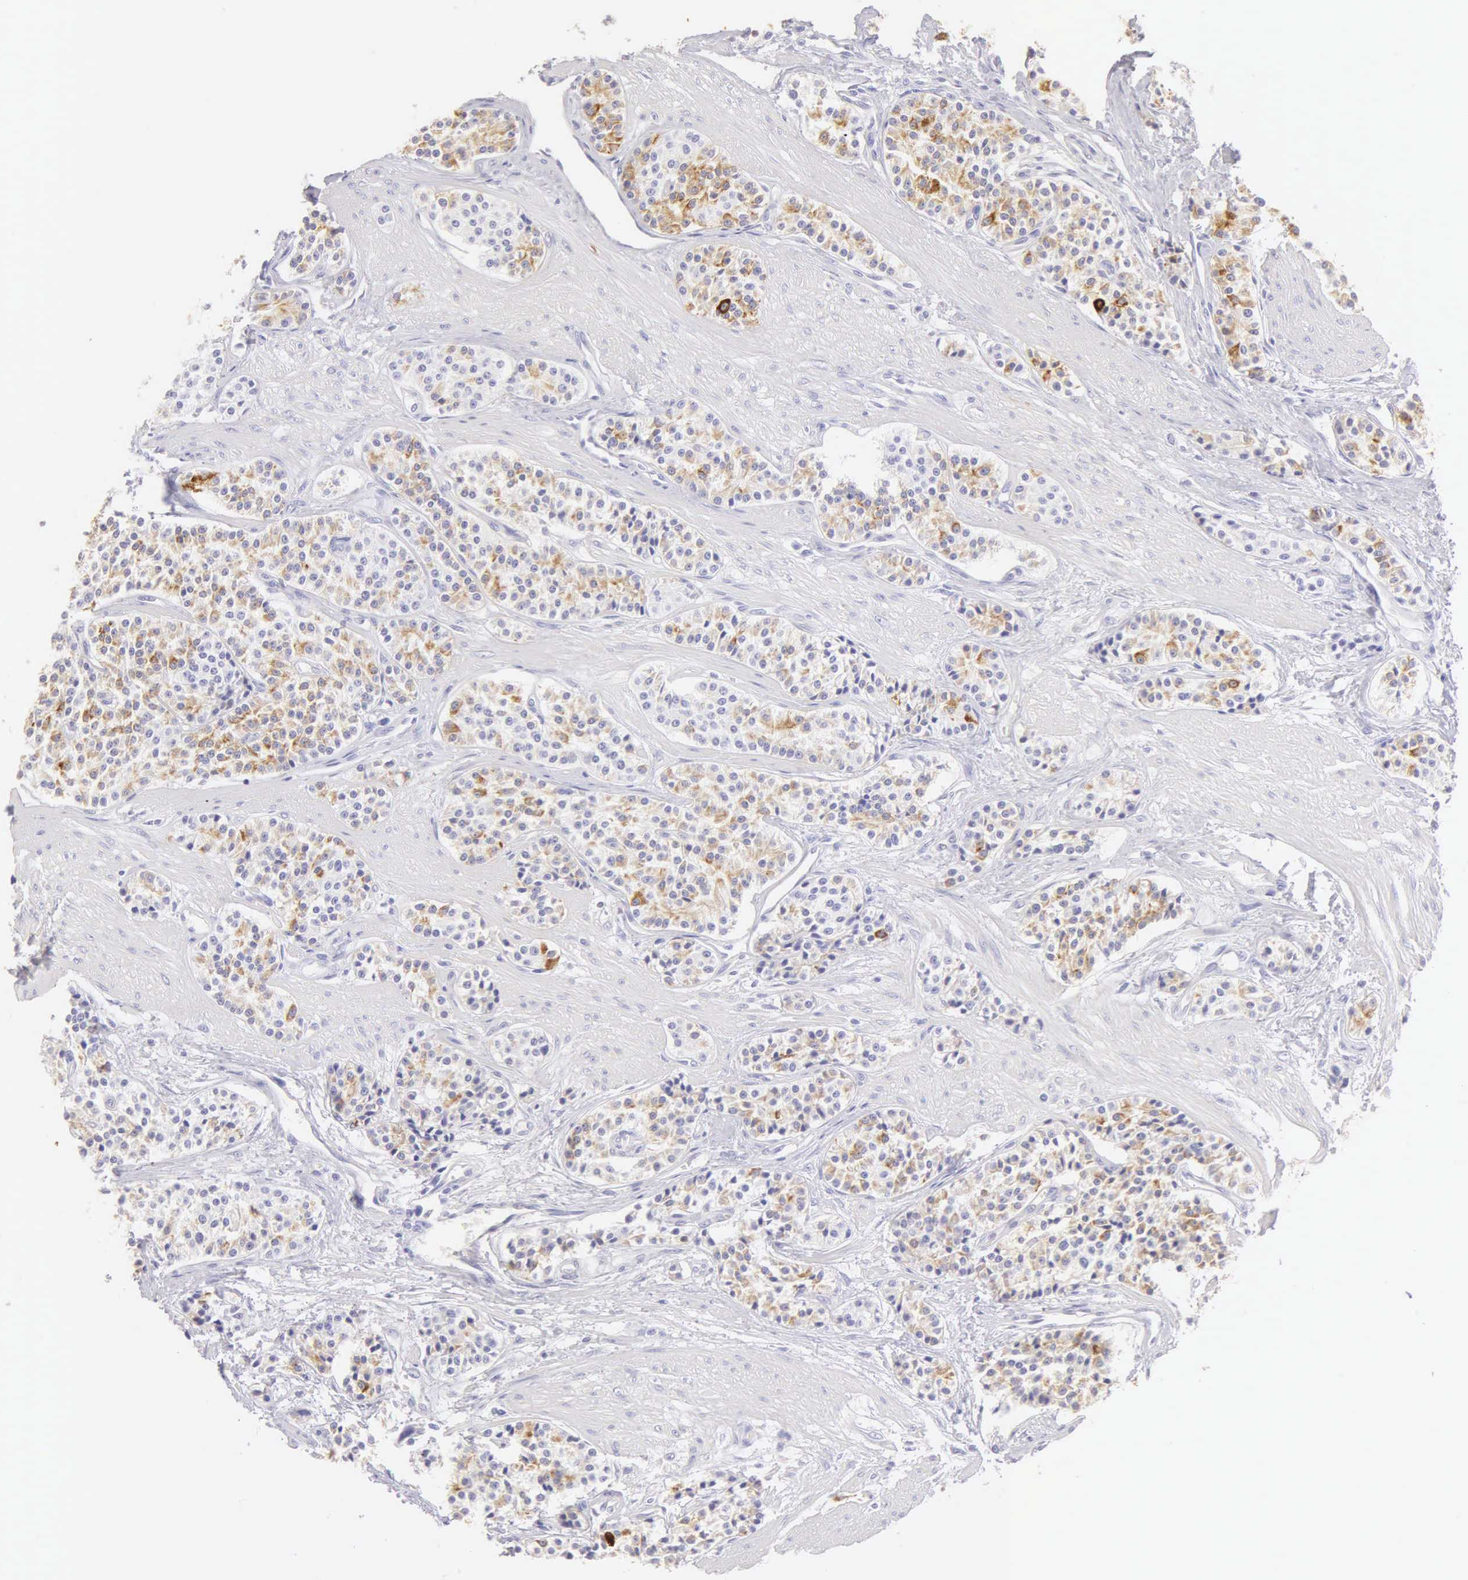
{"staining": {"intensity": "strong", "quantity": "25%-75%", "location": "cytoplasmic/membranous"}, "tissue": "carcinoid", "cell_type": "Tumor cells", "image_type": "cancer", "snomed": [{"axis": "morphology", "description": "Carcinoid, malignant, NOS"}, {"axis": "topography", "description": "Stomach"}], "caption": "DAB immunohistochemical staining of malignant carcinoid displays strong cytoplasmic/membranous protein positivity in about 25%-75% of tumor cells. (Brightfield microscopy of DAB IHC at high magnification).", "gene": "KRT17", "patient": {"sex": "female", "age": 76}}